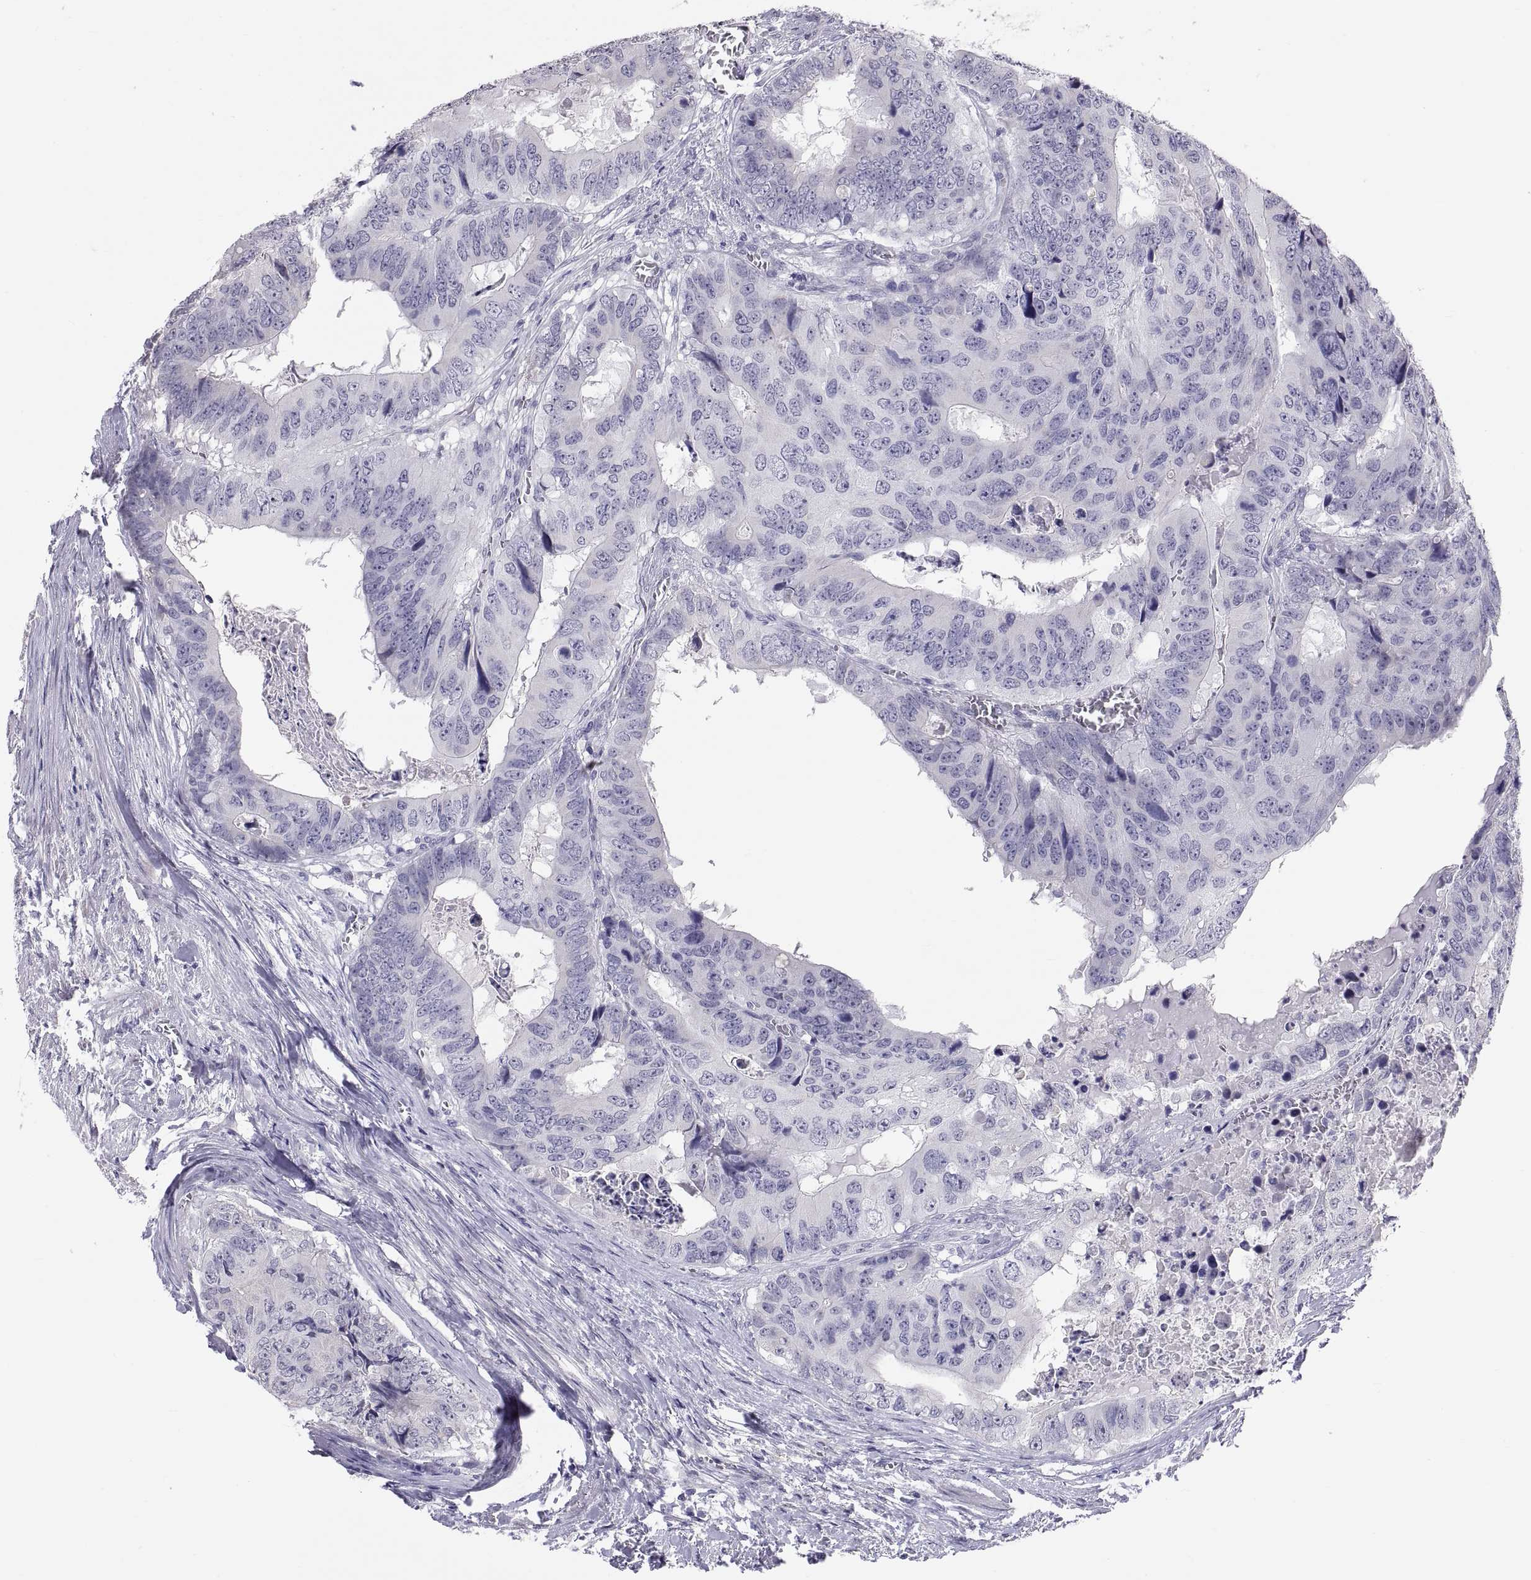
{"staining": {"intensity": "negative", "quantity": "none", "location": "none"}, "tissue": "colorectal cancer", "cell_type": "Tumor cells", "image_type": "cancer", "snomed": [{"axis": "morphology", "description": "Adenocarcinoma, NOS"}, {"axis": "topography", "description": "Colon"}], "caption": "Tumor cells show no significant protein staining in colorectal cancer (adenocarcinoma). (Stains: DAB (3,3'-diaminobenzidine) IHC with hematoxylin counter stain, Microscopy: brightfield microscopy at high magnification).", "gene": "FAM170A", "patient": {"sex": "male", "age": 79}}